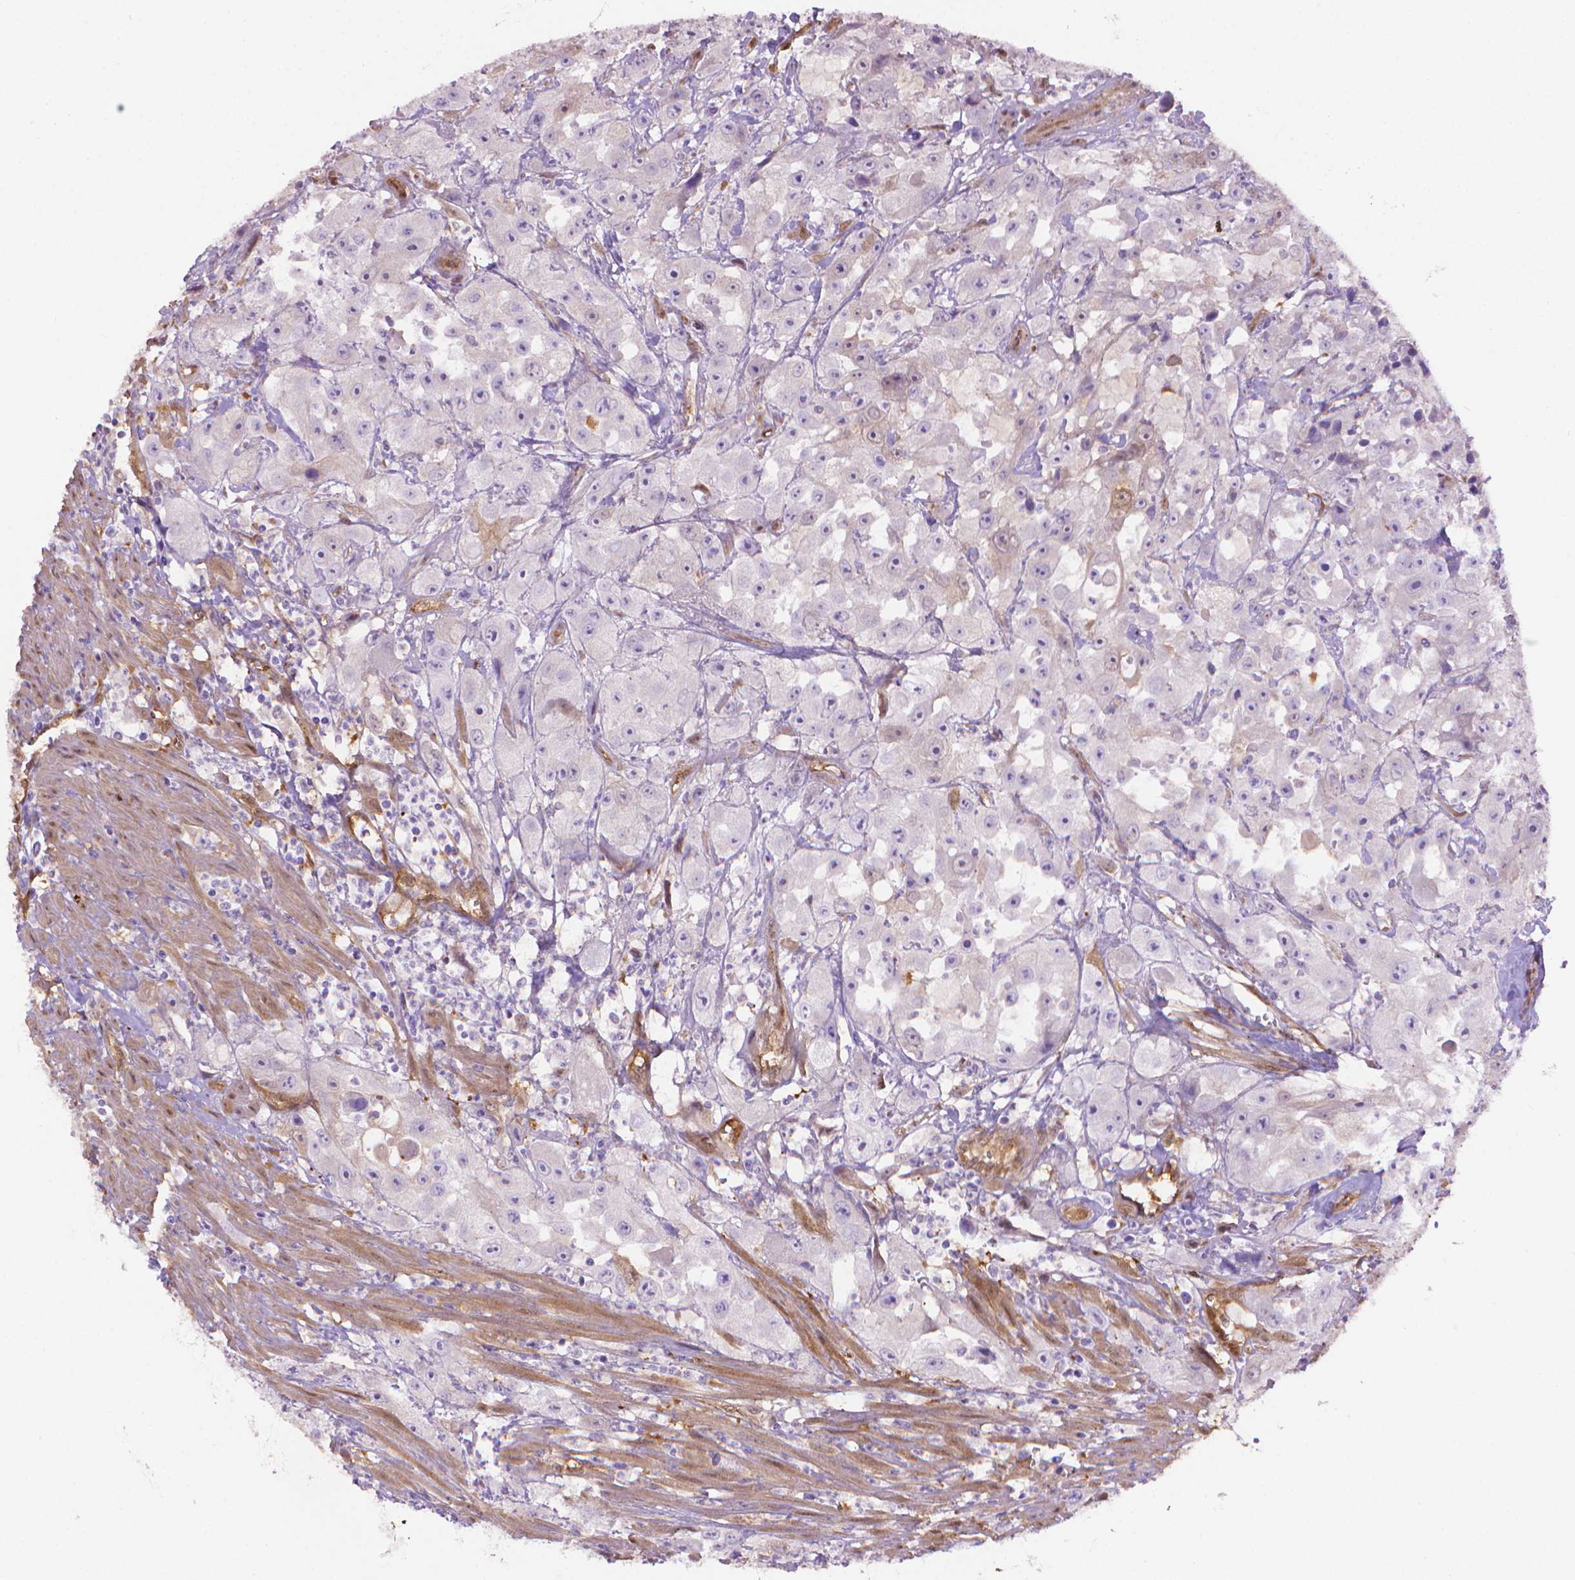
{"staining": {"intensity": "negative", "quantity": "none", "location": "none"}, "tissue": "urothelial cancer", "cell_type": "Tumor cells", "image_type": "cancer", "snomed": [{"axis": "morphology", "description": "Urothelial carcinoma, High grade"}, {"axis": "topography", "description": "Urinary bladder"}], "caption": "IHC image of neoplastic tissue: human urothelial carcinoma (high-grade) stained with DAB reveals no significant protein positivity in tumor cells. (Stains: DAB immunohistochemistry (IHC) with hematoxylin counter stain, Microscopy: brightfield microscopy at high magnification).", "gene": "CLIC4", "patient": {"sex": "male", "age": 79}}